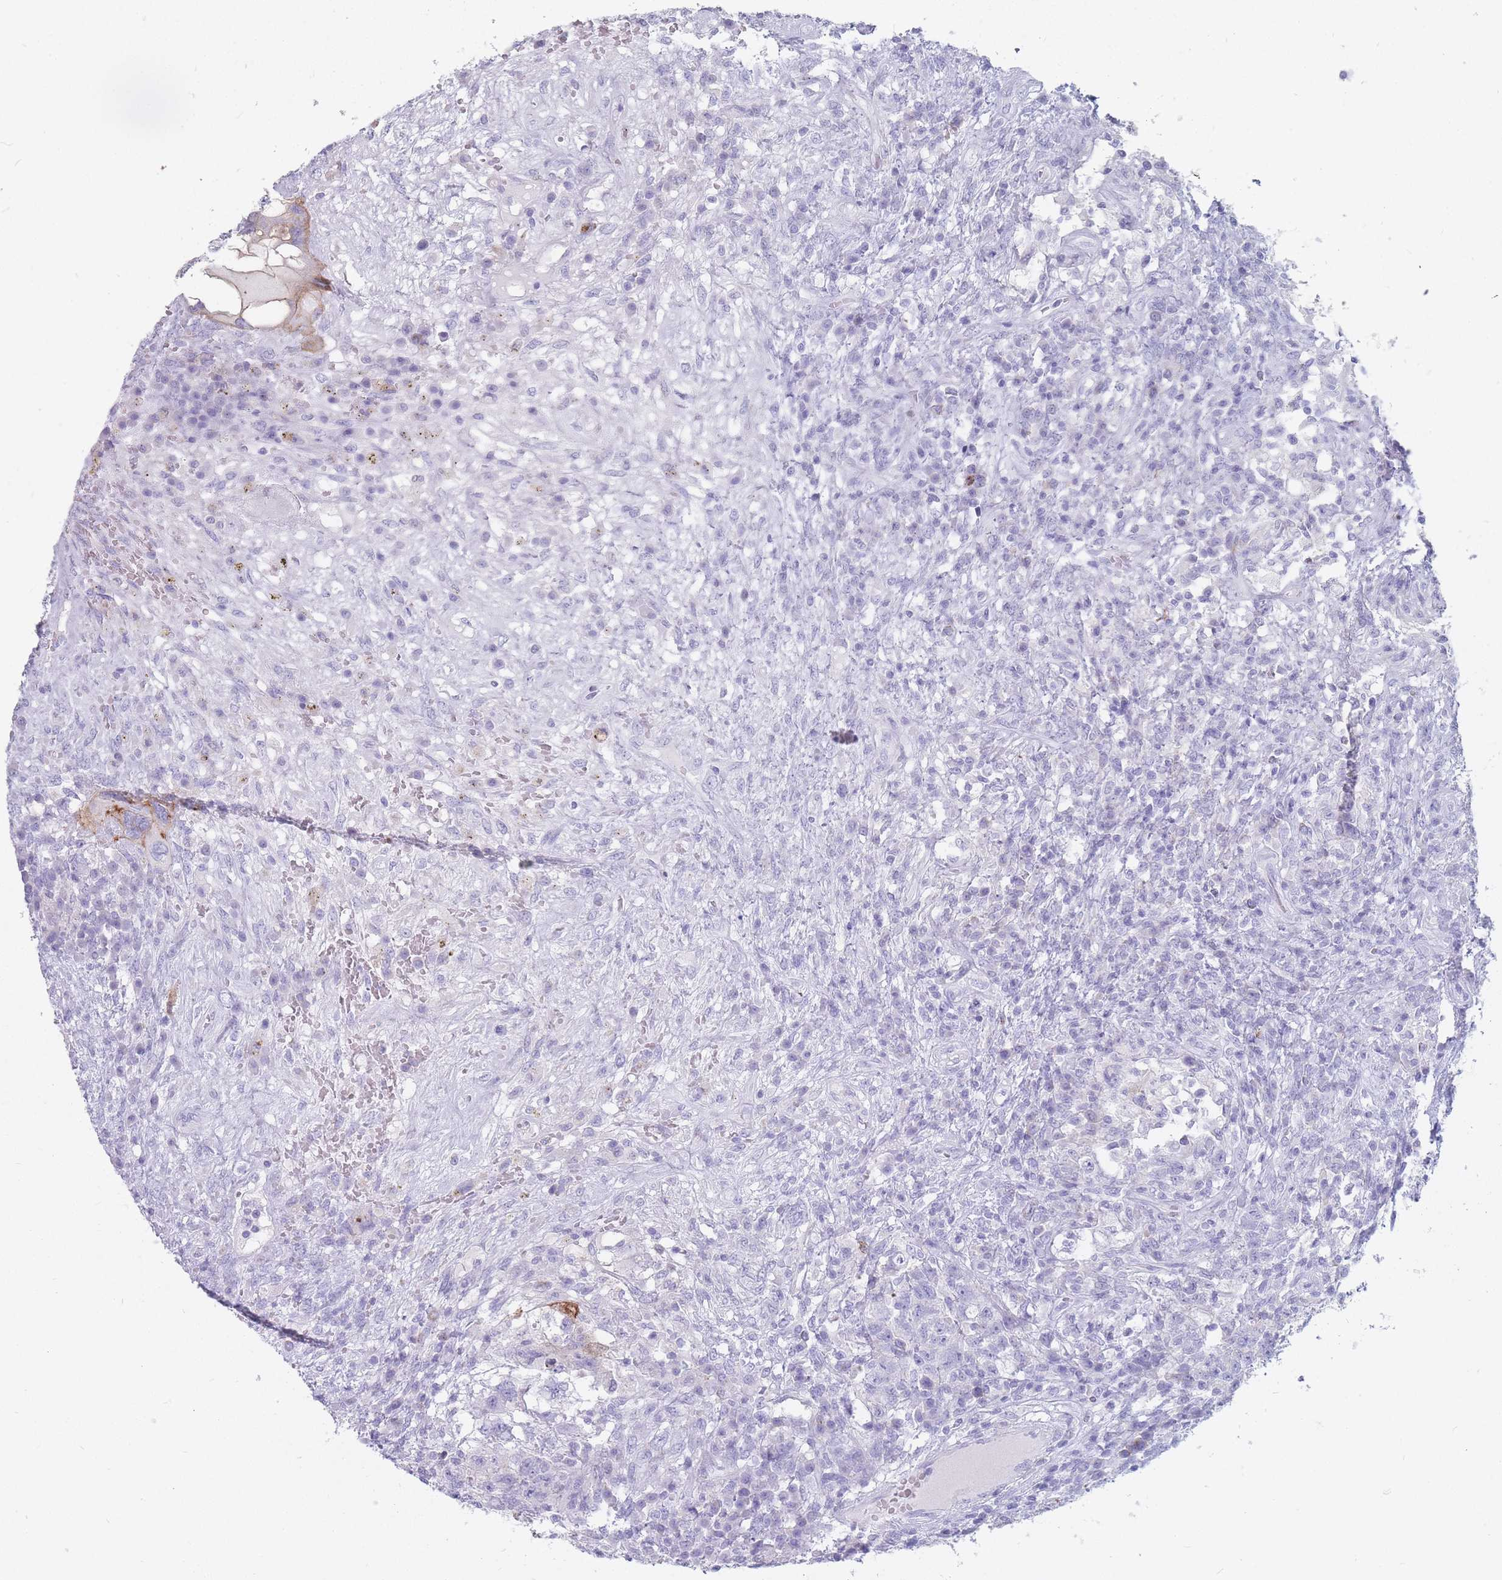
{"staining": {"intensity": "negative", "quantity": "none", "location": "none"}, "tissue": "testis cancer", "cell_type": "Tumor cells", "image_type": "cancer", "snomed": [{"axis": "morphology", "description": "Carcinoma, Embryonal, NOS"}, {"axis": "topography", "description": "Testis"}], "caption": "This is an immunohistochemistry photomicrograph of testis cancer (embryonal carcinoma). There is no staining in tumor cells.", "gene": "ST3GAL5", "patient": {"sex": "male", "age": 26}}